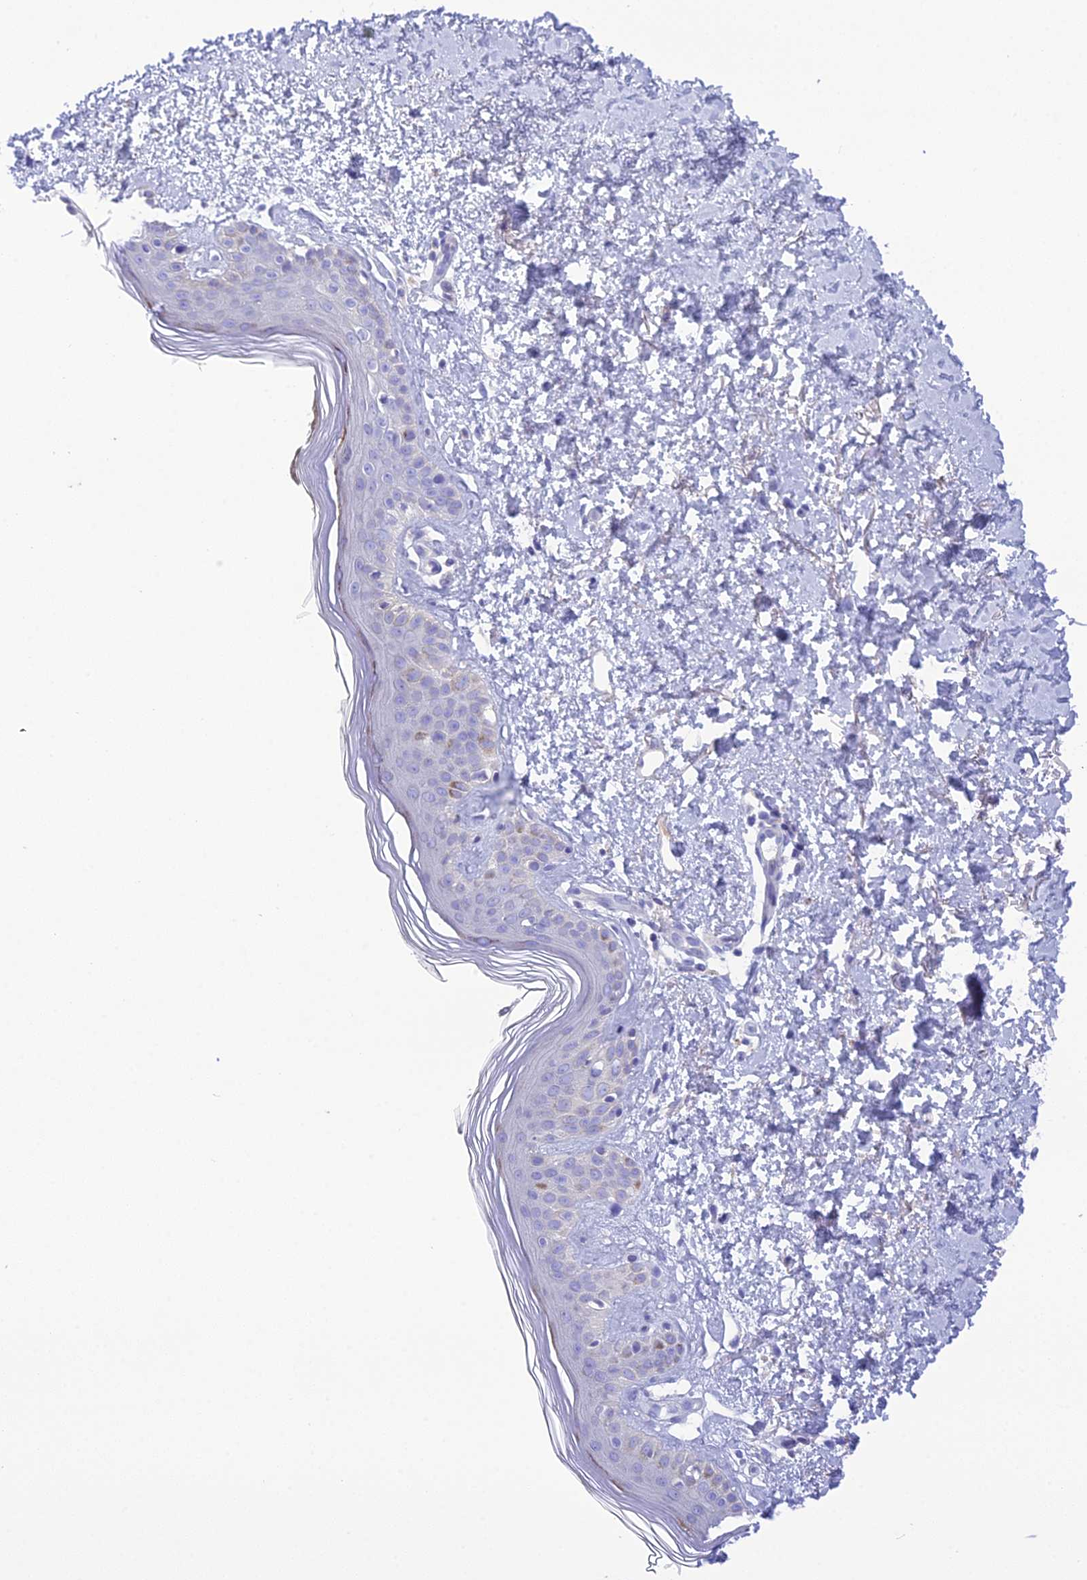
{"staining": {"intensity": "negative", "quantity": "none", "location": "none"}, "tissue": "skin", "cell_type": "Fibroblasts", "image_type": "normal", "snomed": [{"axis": "morphology", "description": "Normal tissue, NOS"}, {"axis": "topography", "description": "Skin"}], "caption": "Immunohistochemistry photomicrograph of benign skin: skin stained with DAB (3,3'-diaminobenzidine) shows no significant protein positivity in fibroblasts. Brightfield microscopy of immunohistochemistry stained with DAB (brown) and hematoxylin (blue), captured at high magnification.", "gene": "KIAA0408", "patient": {"sex": "female", "age": 64}}